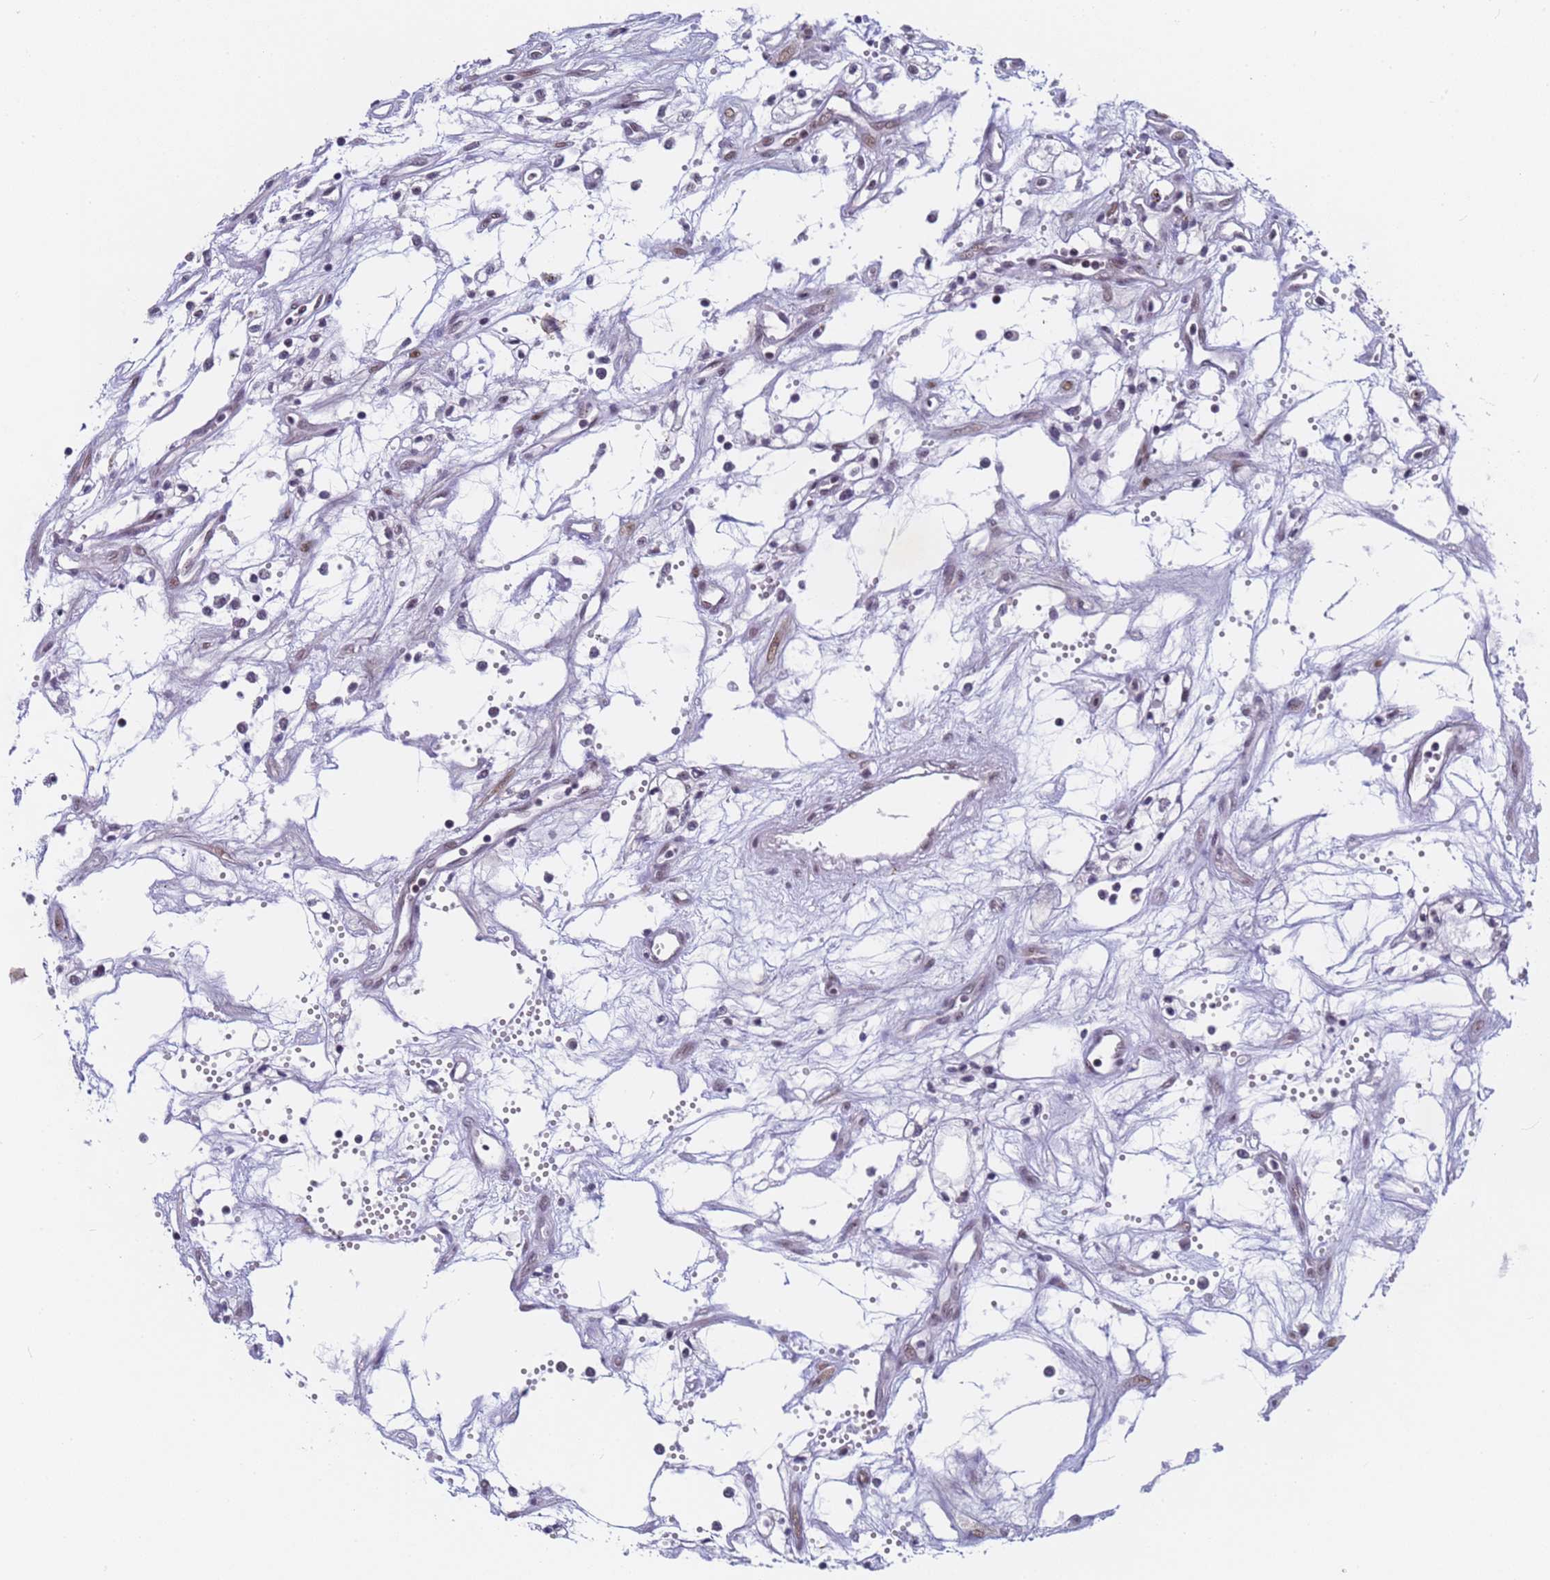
{"staining": {"intensity": "negative", "quantity": "none", "location": "none"}, "tissue": "renal cancer", "cell_type": "Tumor cells", "image_type": "cancer", "snomed": [{"axis": "morphology", "description": "Adenocarcinoma, NOS"}, {"axis": "topography", "description": "Kidney"}], "caption": "This is an immunohistochemistry (IHC) image of human adenocarcinoma (renal). There is no staining in tumor cells.", "gene": "FNBP4", "patient": {"sex": "male", "age": 59}}